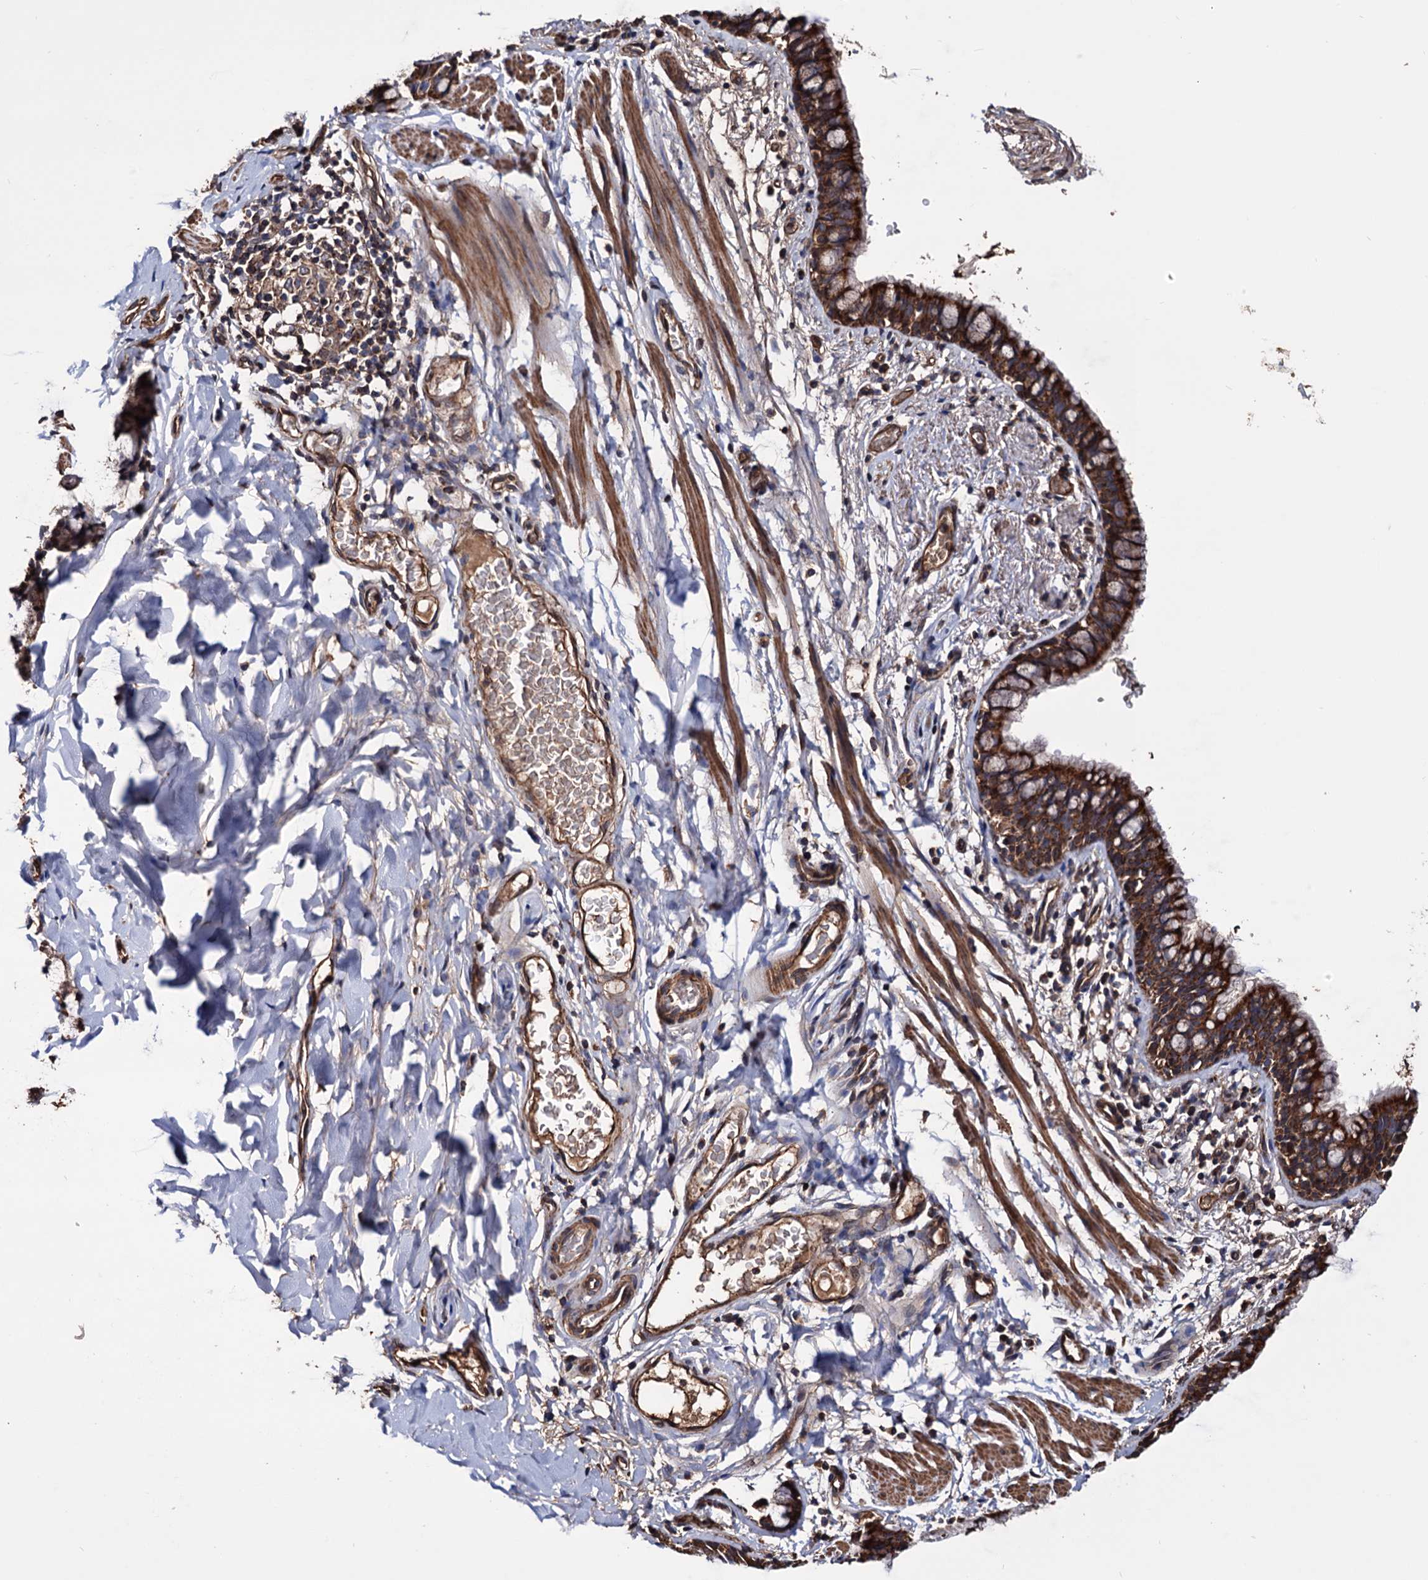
{"staining": {"intensity": "strong", "quantity": ">75%", "location": "cytoplasmic/membranous"}, "tissue": "bronchus", "cell_type": "Respiratory epithelial cells", "image_type": "normal", "snomed": [{"axis": "morphology", "description": "Normal tissue, NOS"}, {"axis": "topography", "description": "Cartilage tissue"}, {"axis": "topography", "description": "Bronchus"}], "caption": "DAB (3,3'-diaminobenzidine) immunohistochemical staining of benign human bronchus demonstrates strong cytoplasmic/membranous protein positivity in about >75% of respiratory epithelial cells. Using DAB (brown) and hematoxylin (blue) stains, captured at high magnification using brightfield microscopy.", "gene": "MRPL42", "patient": {"sex": "female", "age": 36}}